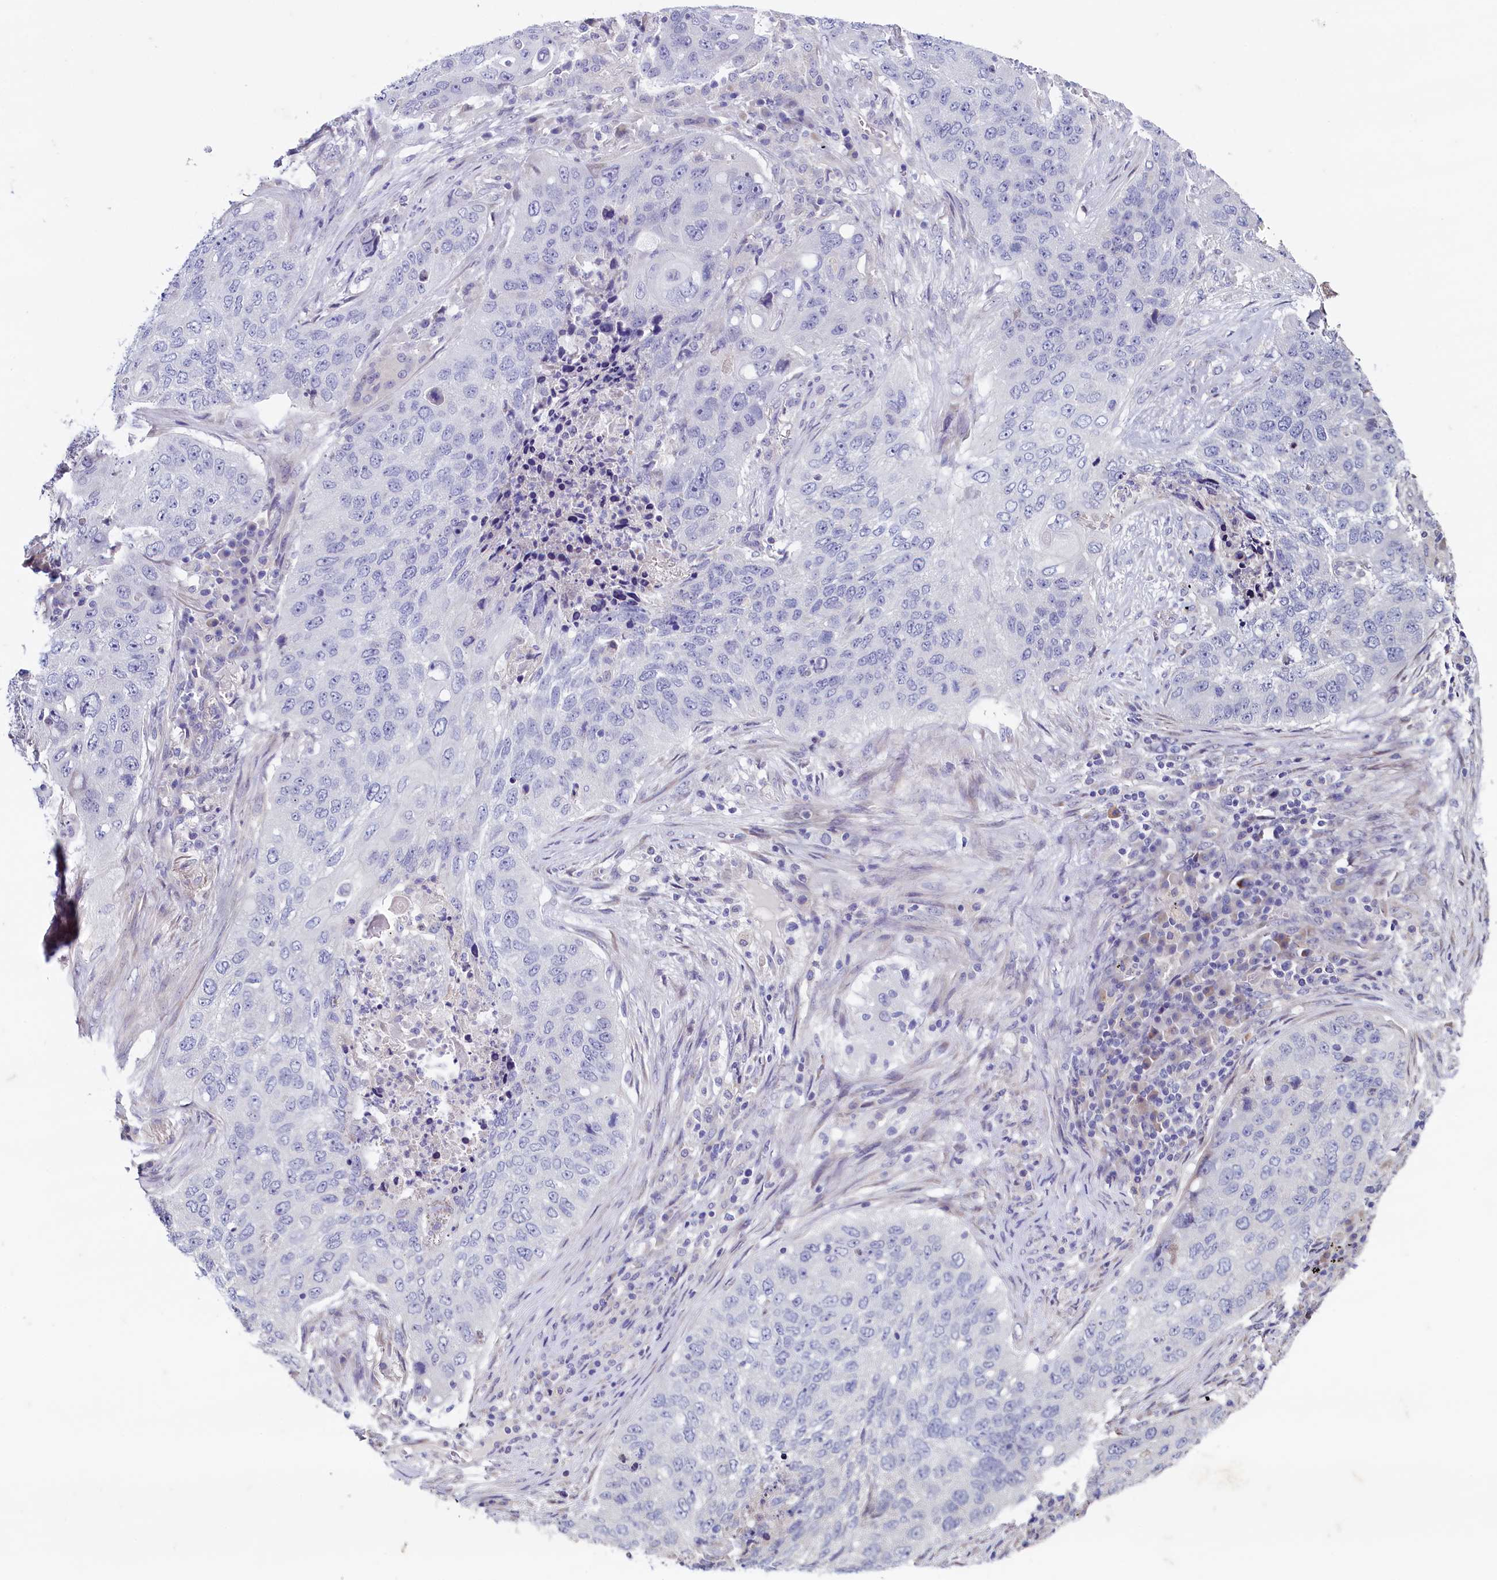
{"staining": {"intensity": "negative", "quantity": "none", "location": "none"}, "tissue": "lung cancer", "cell_type": "Tumor cells", "image_type": "cancer", "snomed": [{"axis": "morphology", "description": "Squamous cell carcinoma, NOS"}, {"axis": "topography", "description": "Lung"}], "caption": "Image shows no protein staining in tumor cells of lung cancer tissue.", "gene": "MAP1LC3A", "patient": {"sex": "female", "age": 63}}